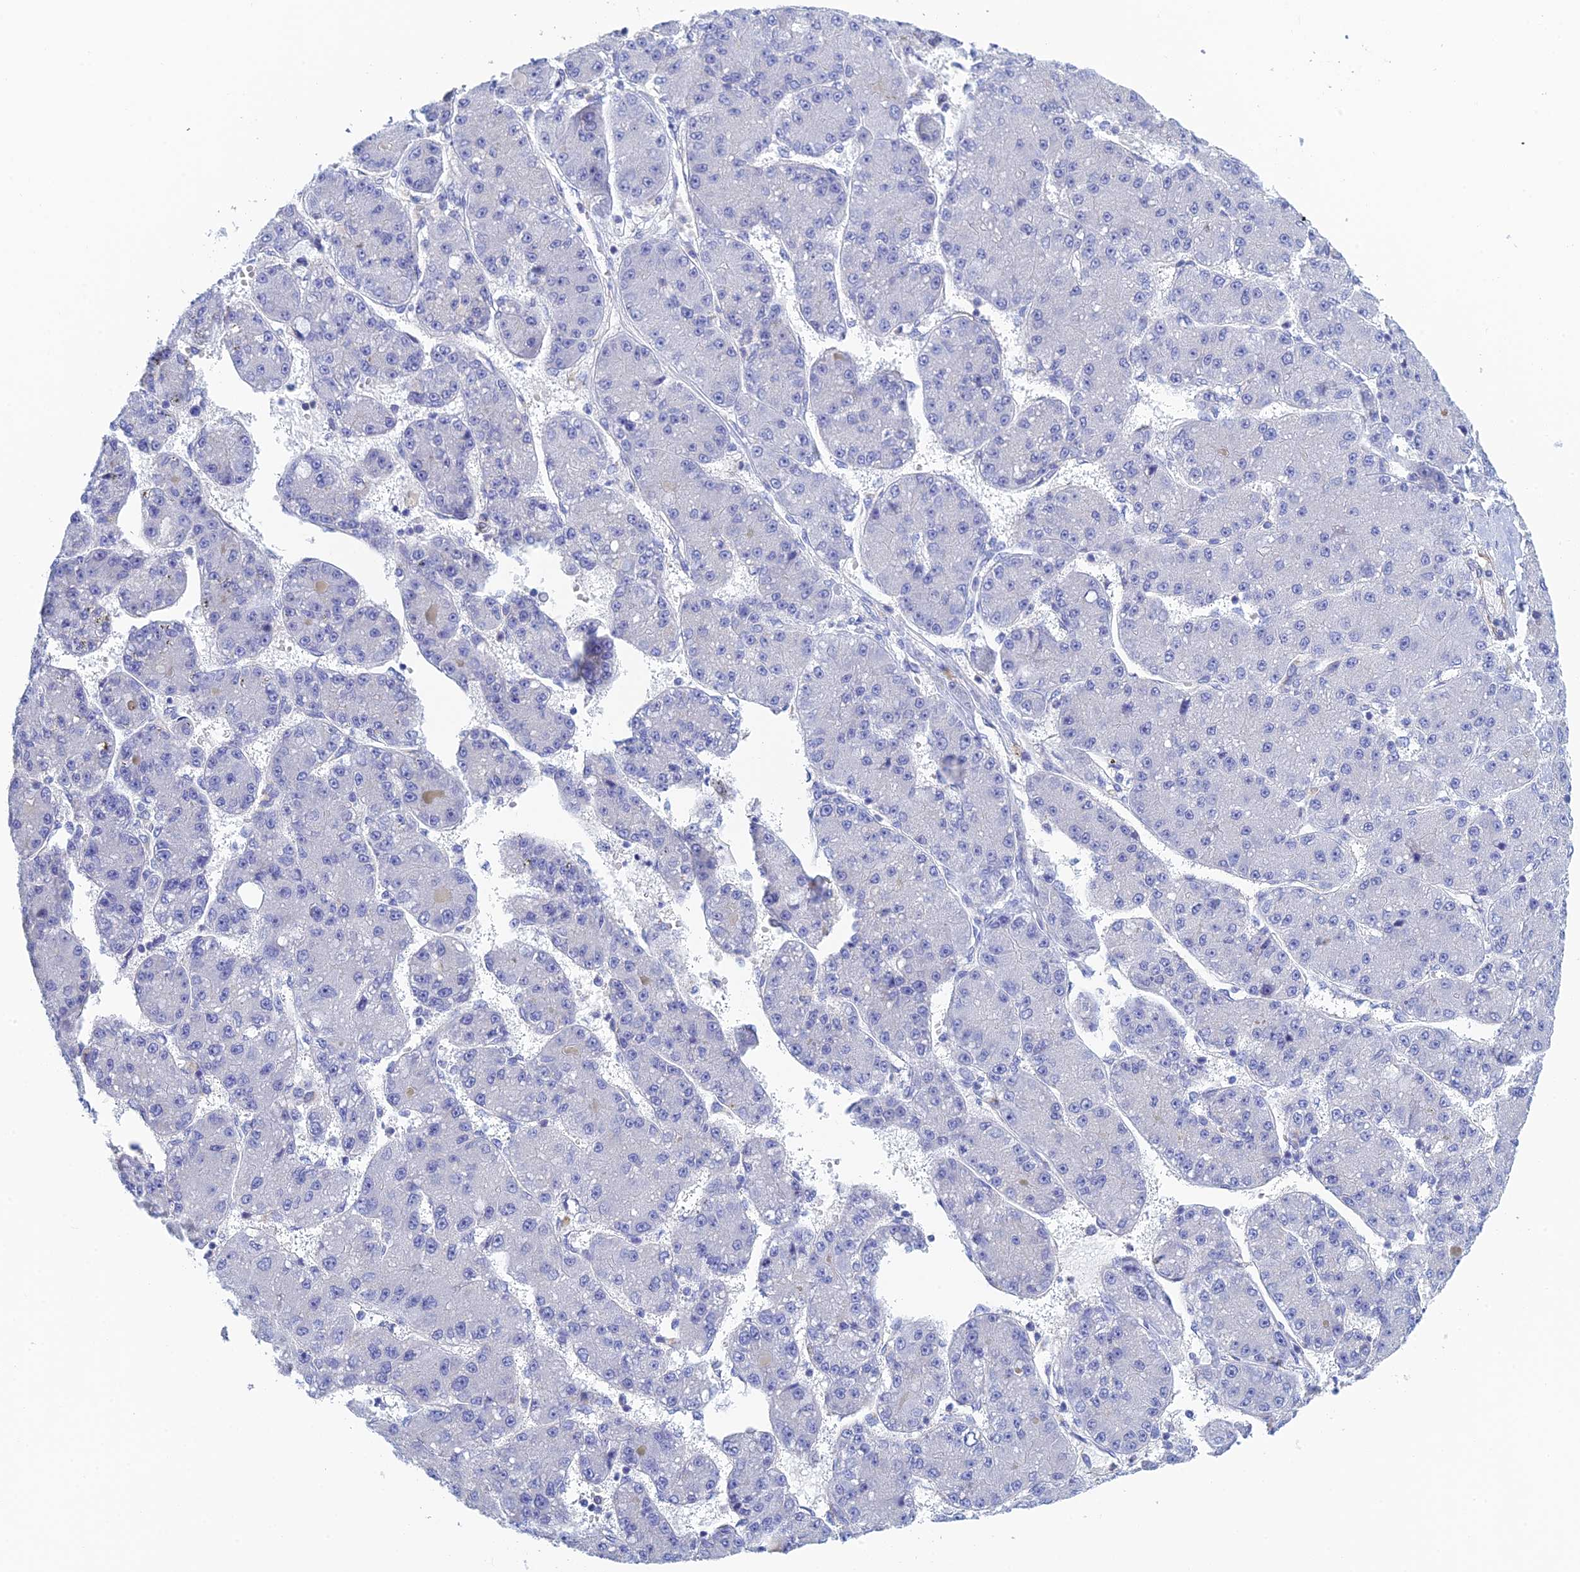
{"staining": {"intensity": "negative", "quantity": "none", "location": "none"}, "tissue": "liver cancer", "cell_type": "Tumor cells", "image_type": "cancer", "snomed": [{"axis": "morphology", "description": "Carcinoma, Hepatocellular, NOS"}, {"axis": "topography", "description": "Liver"}], "caption": "DAB immunohistochemical staining of human liver cancer reveals no significant staining in tumor cells.", "gene": "PCDHA8", "patient": {"sex": "male", "age": 67}}